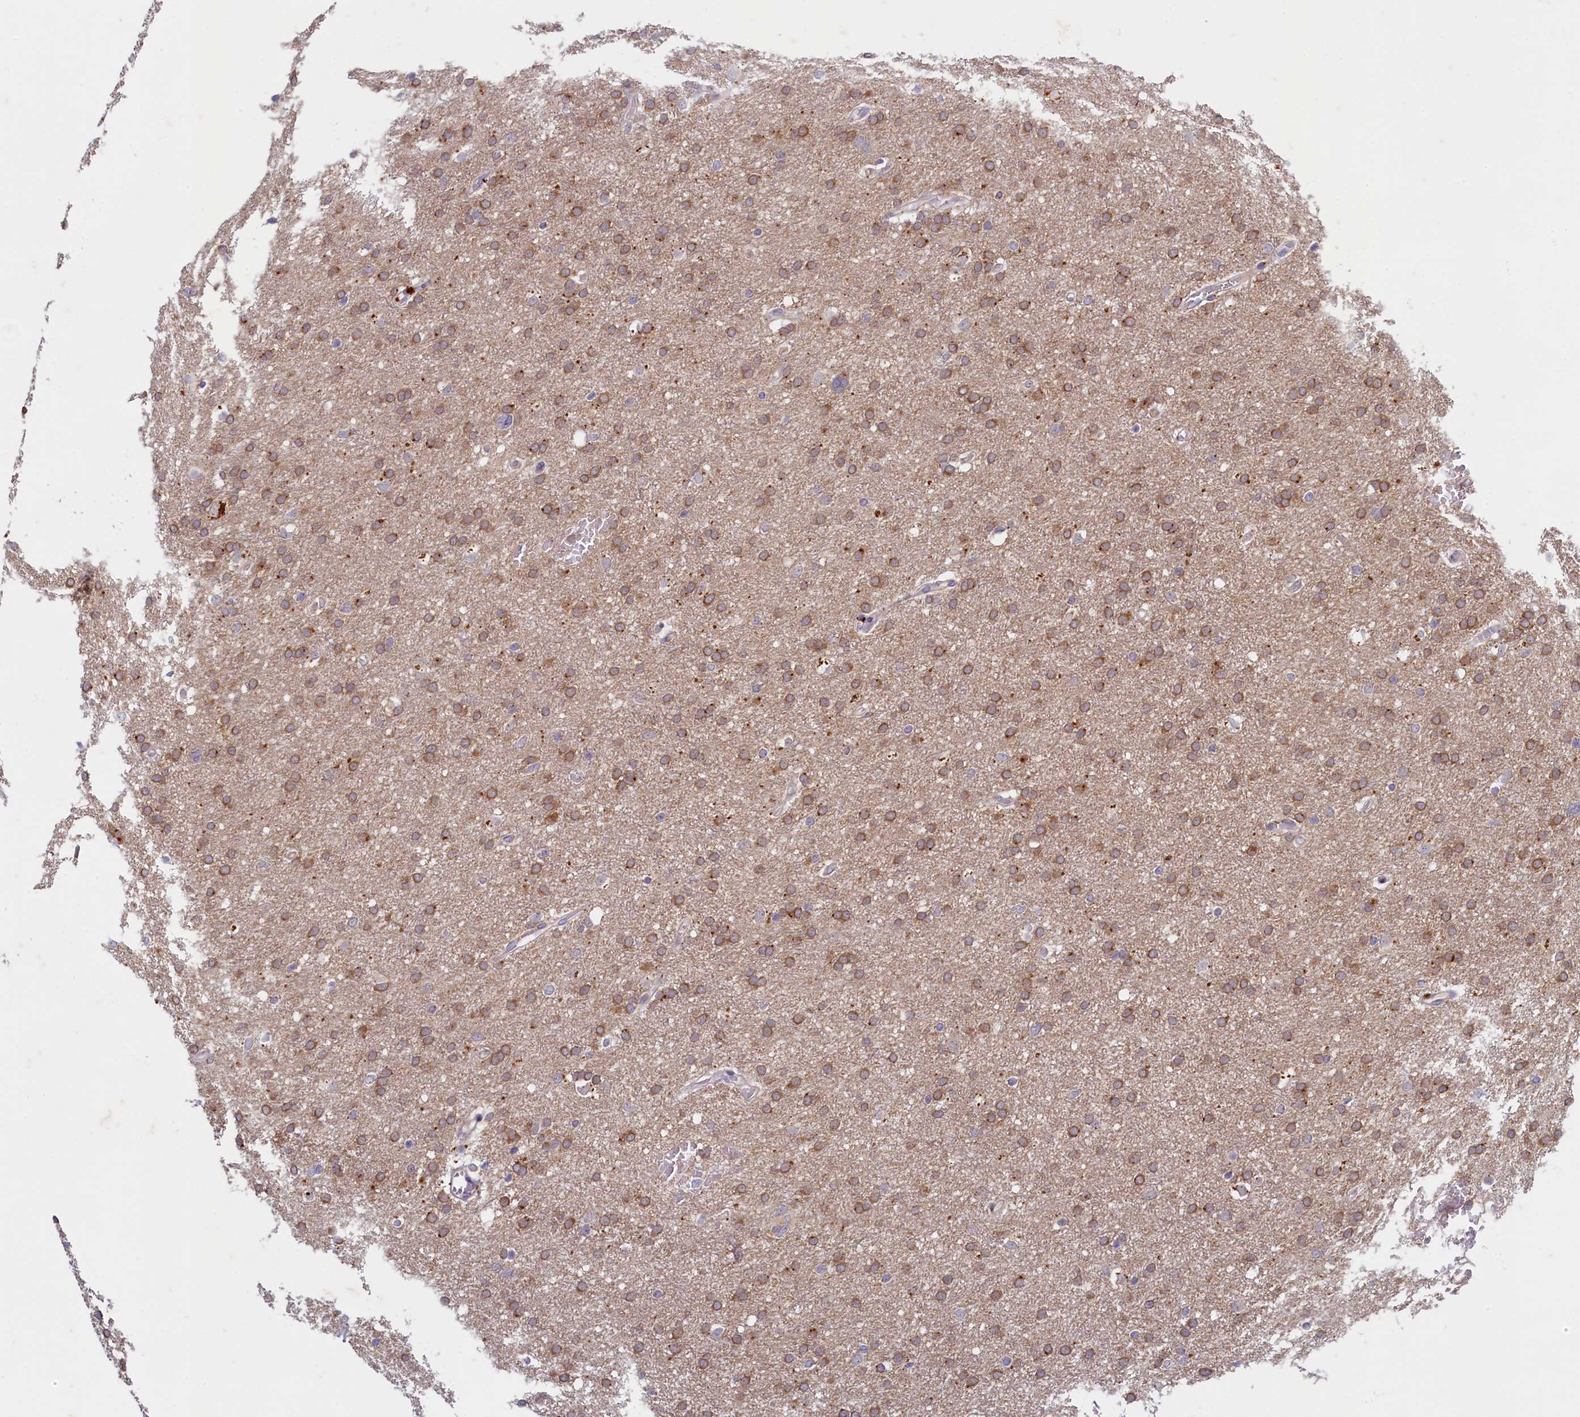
{"staining": {"intensity": "moderate", "quantity": ">75%", "location": "cytoplasmic/membranous"}, "tissue": "glioma", "cell_type": "Tumor cells", "image_type": "cancer", "snomed": [{"axis": "morphology", "description": "Glioma, malignant, High grade"}, {"axis": "topography", "description": "Cerebral cortex"}], "caption": "Moderate cytoplasmic/membranous expression is seen in about >75% of tumor cells in glioma. The protein is stained brown, and the nuclei are stained in blue (DAB IHC with brightfield microscopy, high magnification).", "gene": "MAP1LC3A", "patient": {"sex": "female", "age": 36}}